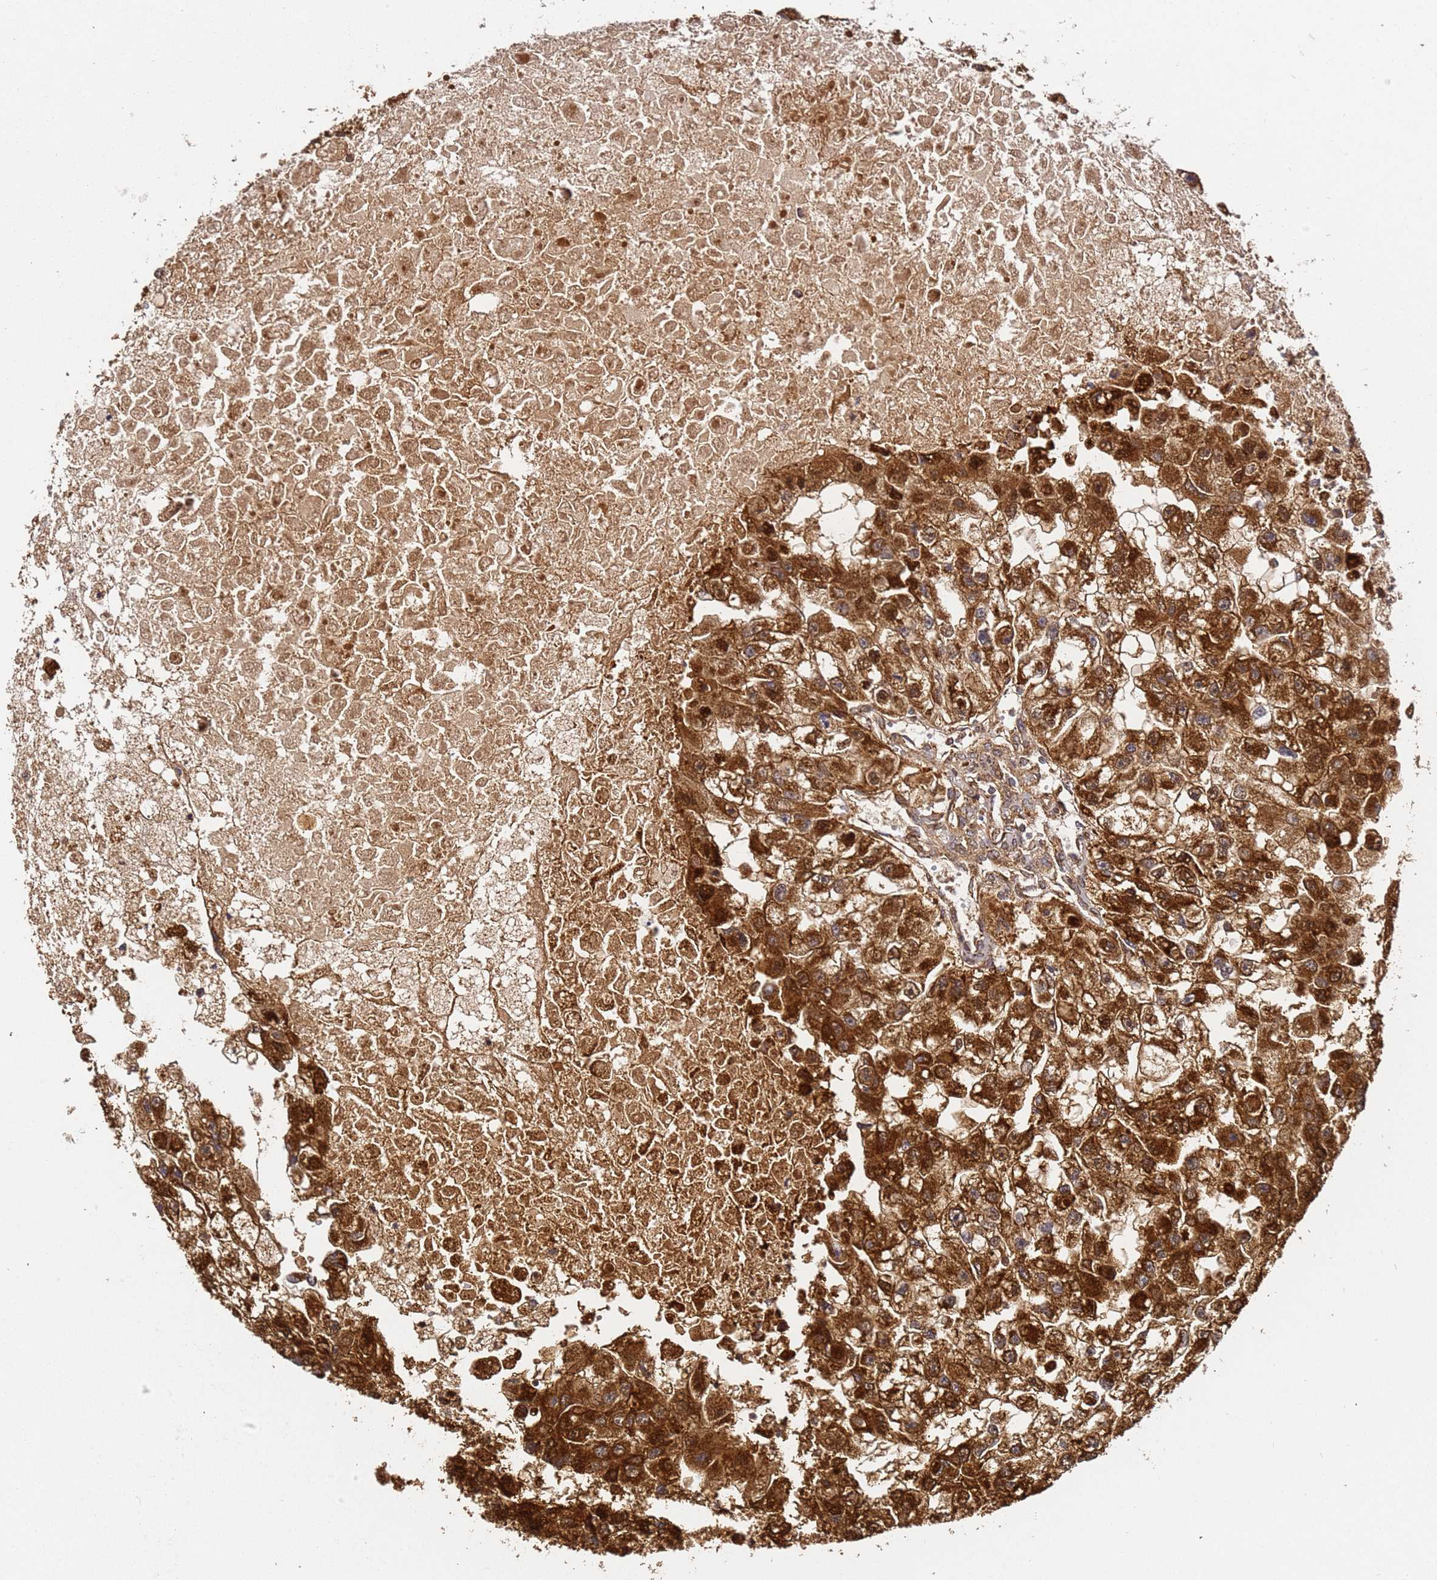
{"staining": {"intensity": "strong", "quantity": ">75%", "location": "cytoplasmic/membranous,nuclear"}, "tissue": "renal cancer", "cell_type": "Tumor cells", "image_type": "cancer", "snomed": [{"axis": "morphology", "description": "Adenocarcinoma, NOS"}, {"axis": "topography", "description": "Kidney"}], "caption": "This photomicrograph demonstrates IHC staining of renal cancer (adenocarcinoma), with high strong cytoplasmic/membranous and nuclear positivity in about >75% of tumor cells.", "gene": "SMOX", "patient": {"sex": "male", "age": 63}}